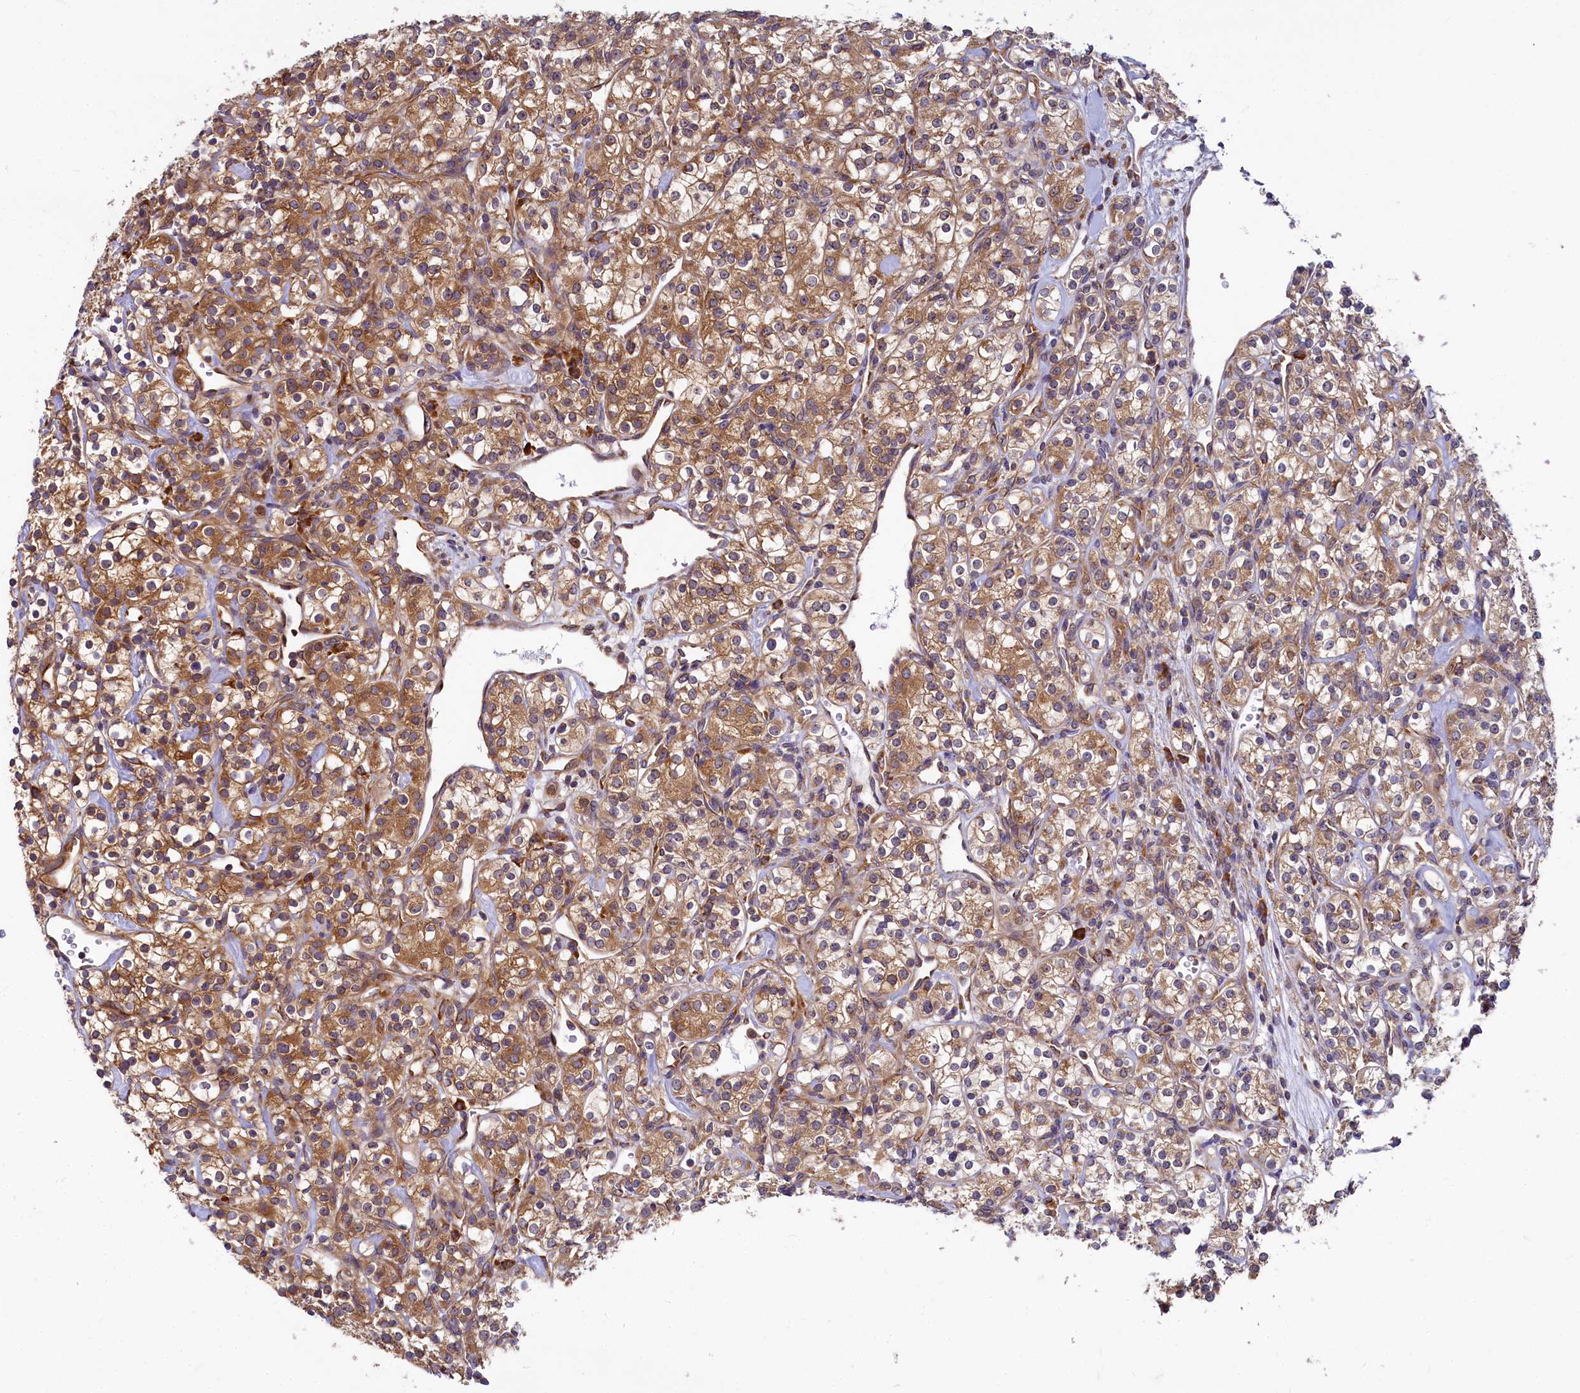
{"staining": {"intensity": "moderate", "quantity": ">75%", "location": "cytoplasmic/membranous"}, "tissue": "renal cancer", "cell_type": "Tumor cells", "image_type": "cancer", "snomed": [{"axis": "morphology", "description": "Adenocarcinoma, NOS"}, {"axis": "topography", "description": "Kidney"}], "caption": "Brown immunohistochemical staining in human renal adenocarcinoma shows moderate cytoplasmic/membranous expression in about >75% of tumor cells. (Stains: DAB (3,3'-diaminobenzidine) in brown, nuclei in blue, Microscopy: brightfield microscopy at high magnification).", "gene": "EIF2B2", "patient": {"sex": "male", "age": 77}}